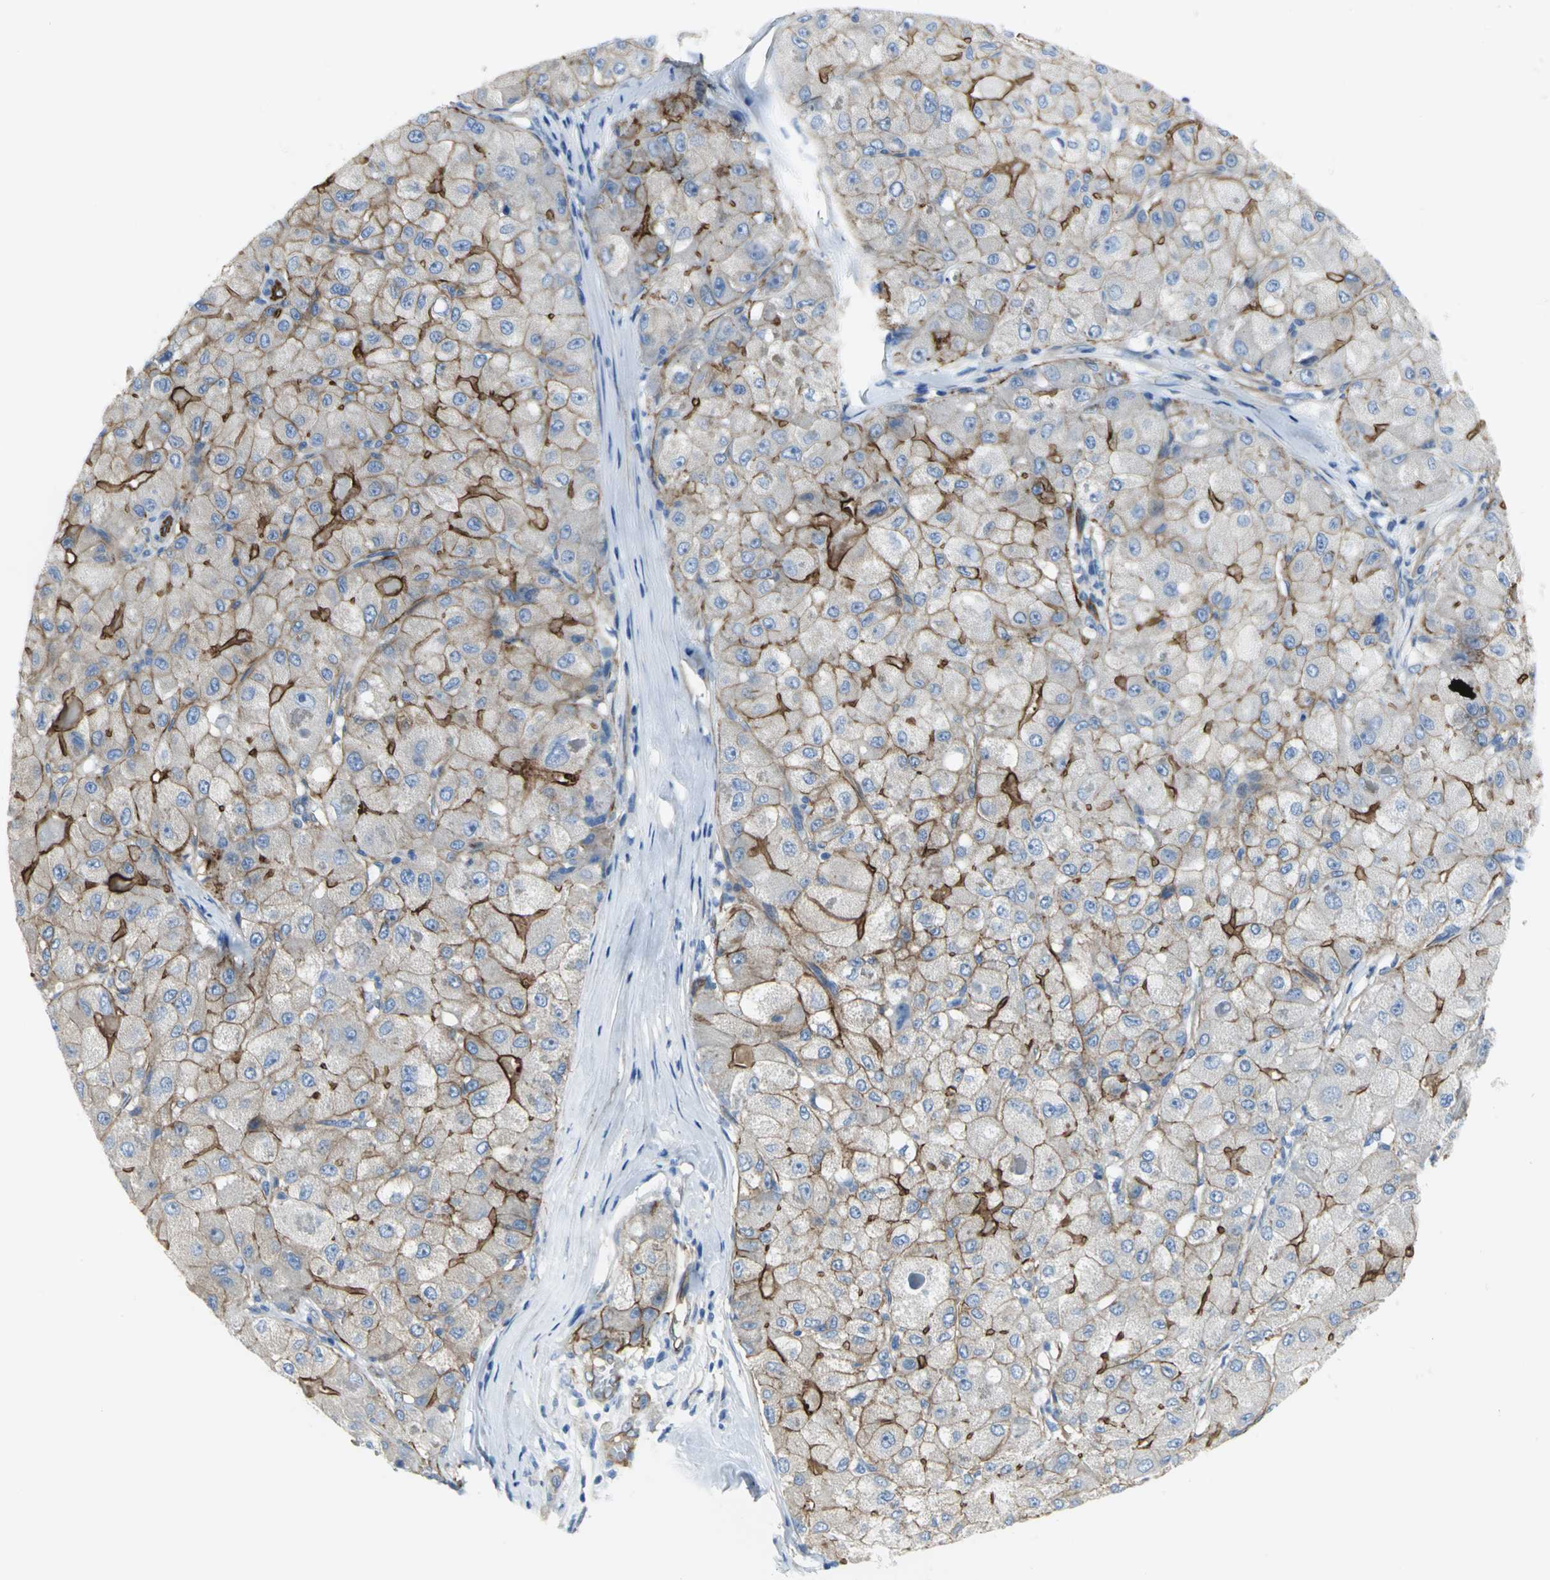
{"staining": {"intensity": "moderate", "quantity": "25%-75%", "location": "cytoplasmic/membranous"}, "tissue": "liver cancer", "cell_type": "Tumor cells", "image_type": "cancer", "snomed": [{"axis": "morphology", "description": "Carcinoma, Hepatocellular, NOS"}, {"axis": "topography", "description": "Liver"}], "caption": "Immunohistochemical staining of human liver cancer (hepatocellular carcinoma) demonstrates moderate cytoplasmic/membranous protein positivity in approximately 25%-75% of tumor cells.", "gene": "FLNB", "patient": {"sex": "male", "age": 80}}